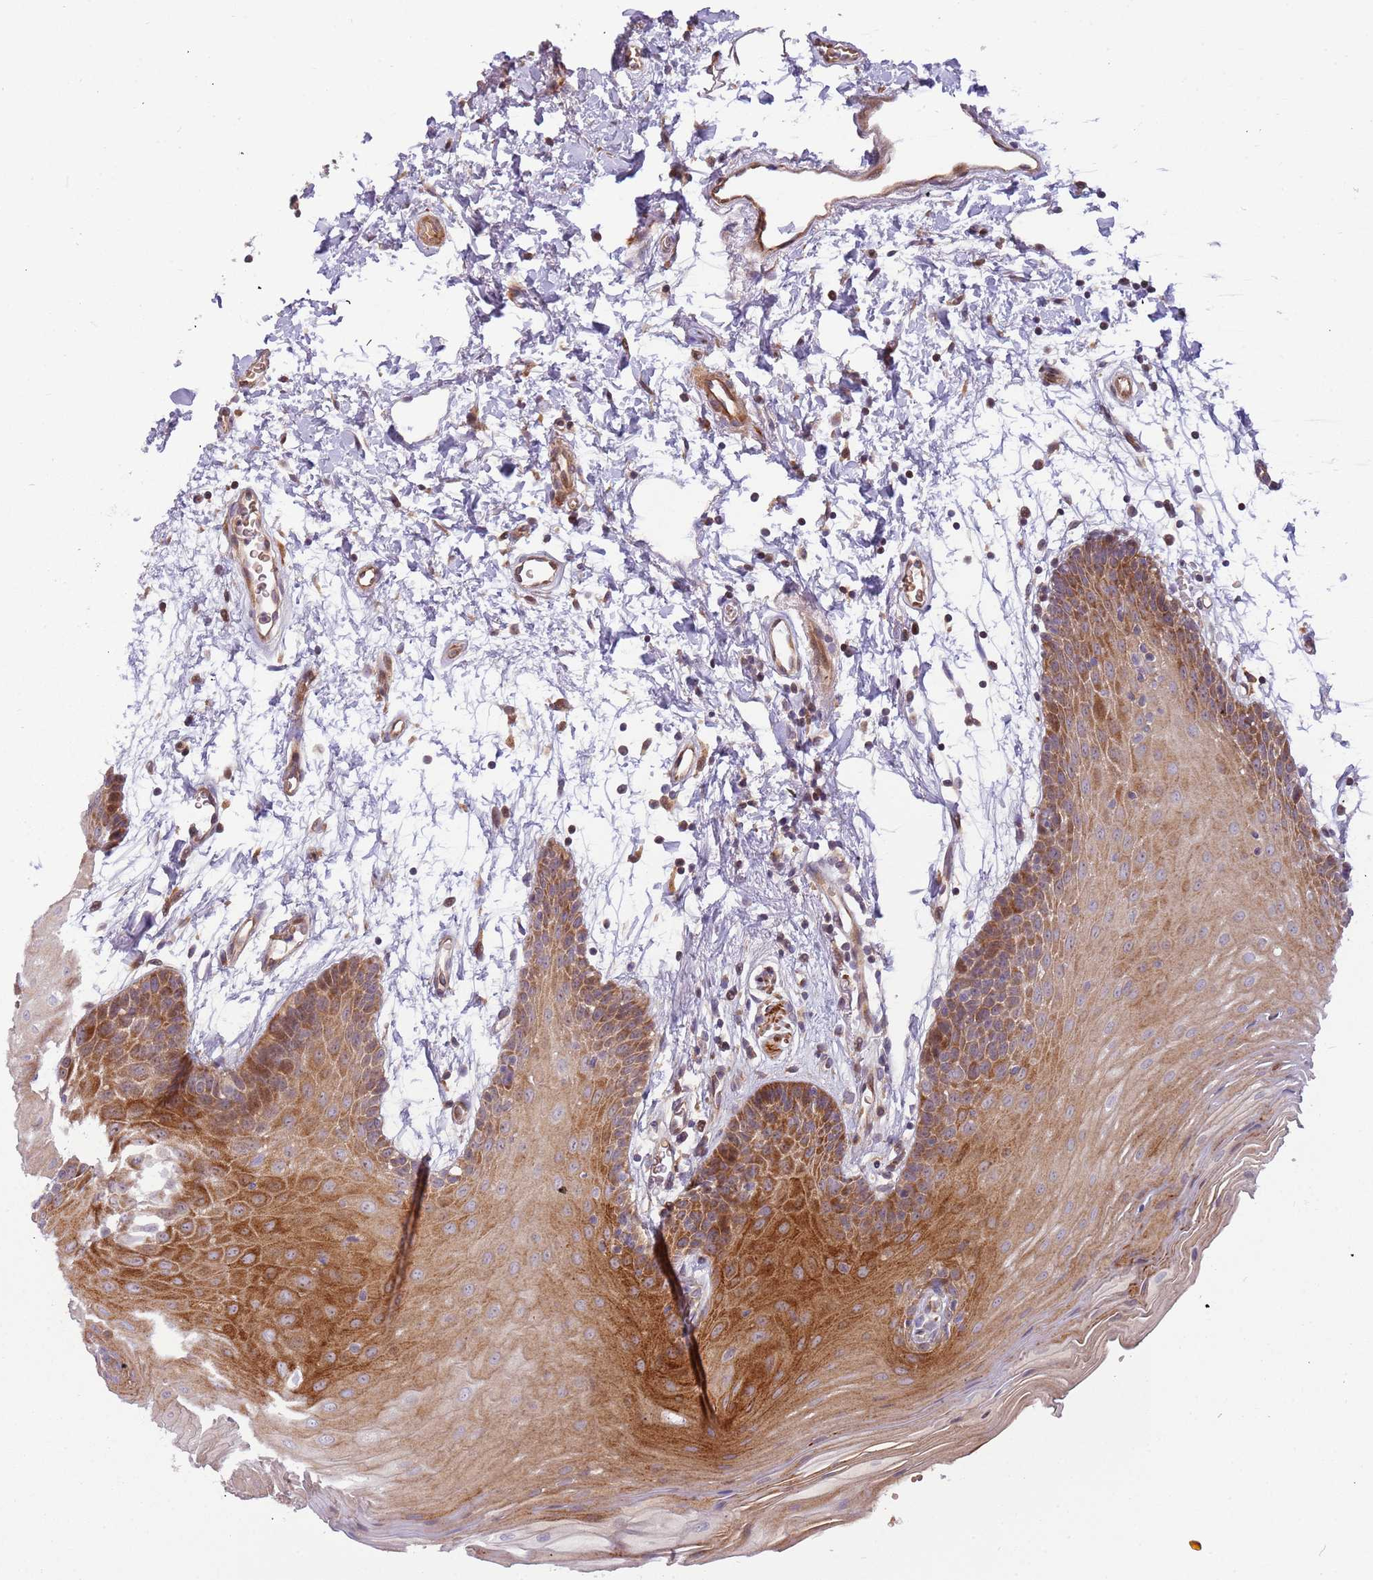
{"staining": {"intensity": "strong", "quantity": "25%-75%", "location": "cytoplasmic/membranous,nuclear"}, "tissue": "oral mucosa", "cell_type": "Squamous epithelial cells", "image_type": "normal", "snomed": [{"axis": "morphology", "description": "Normal tissue, NOS"}, {"axis": "topography", "description": "Skeletal muscle"}, {"axis": "topography", "description": "Oral tissue"}, {"axis": "topography", "description": "Salivary gland"}, {"axis": "topography", "description": "Peripheral nerve tissue"}], "caption": "Strong cytoplasmic/membranous,nuclear protein expression is present in approximately 25%-75% of squamous epithelial cells in oral mucosa. The staining is performed using DAB (3,3'-diaminobenzidine) brown chromogen to label protein expression. The nuclei are counter-stained blue using hematoxylin.", "gene": "TRAPPC6B", "patient": {"sex": "male", "age": 54}}